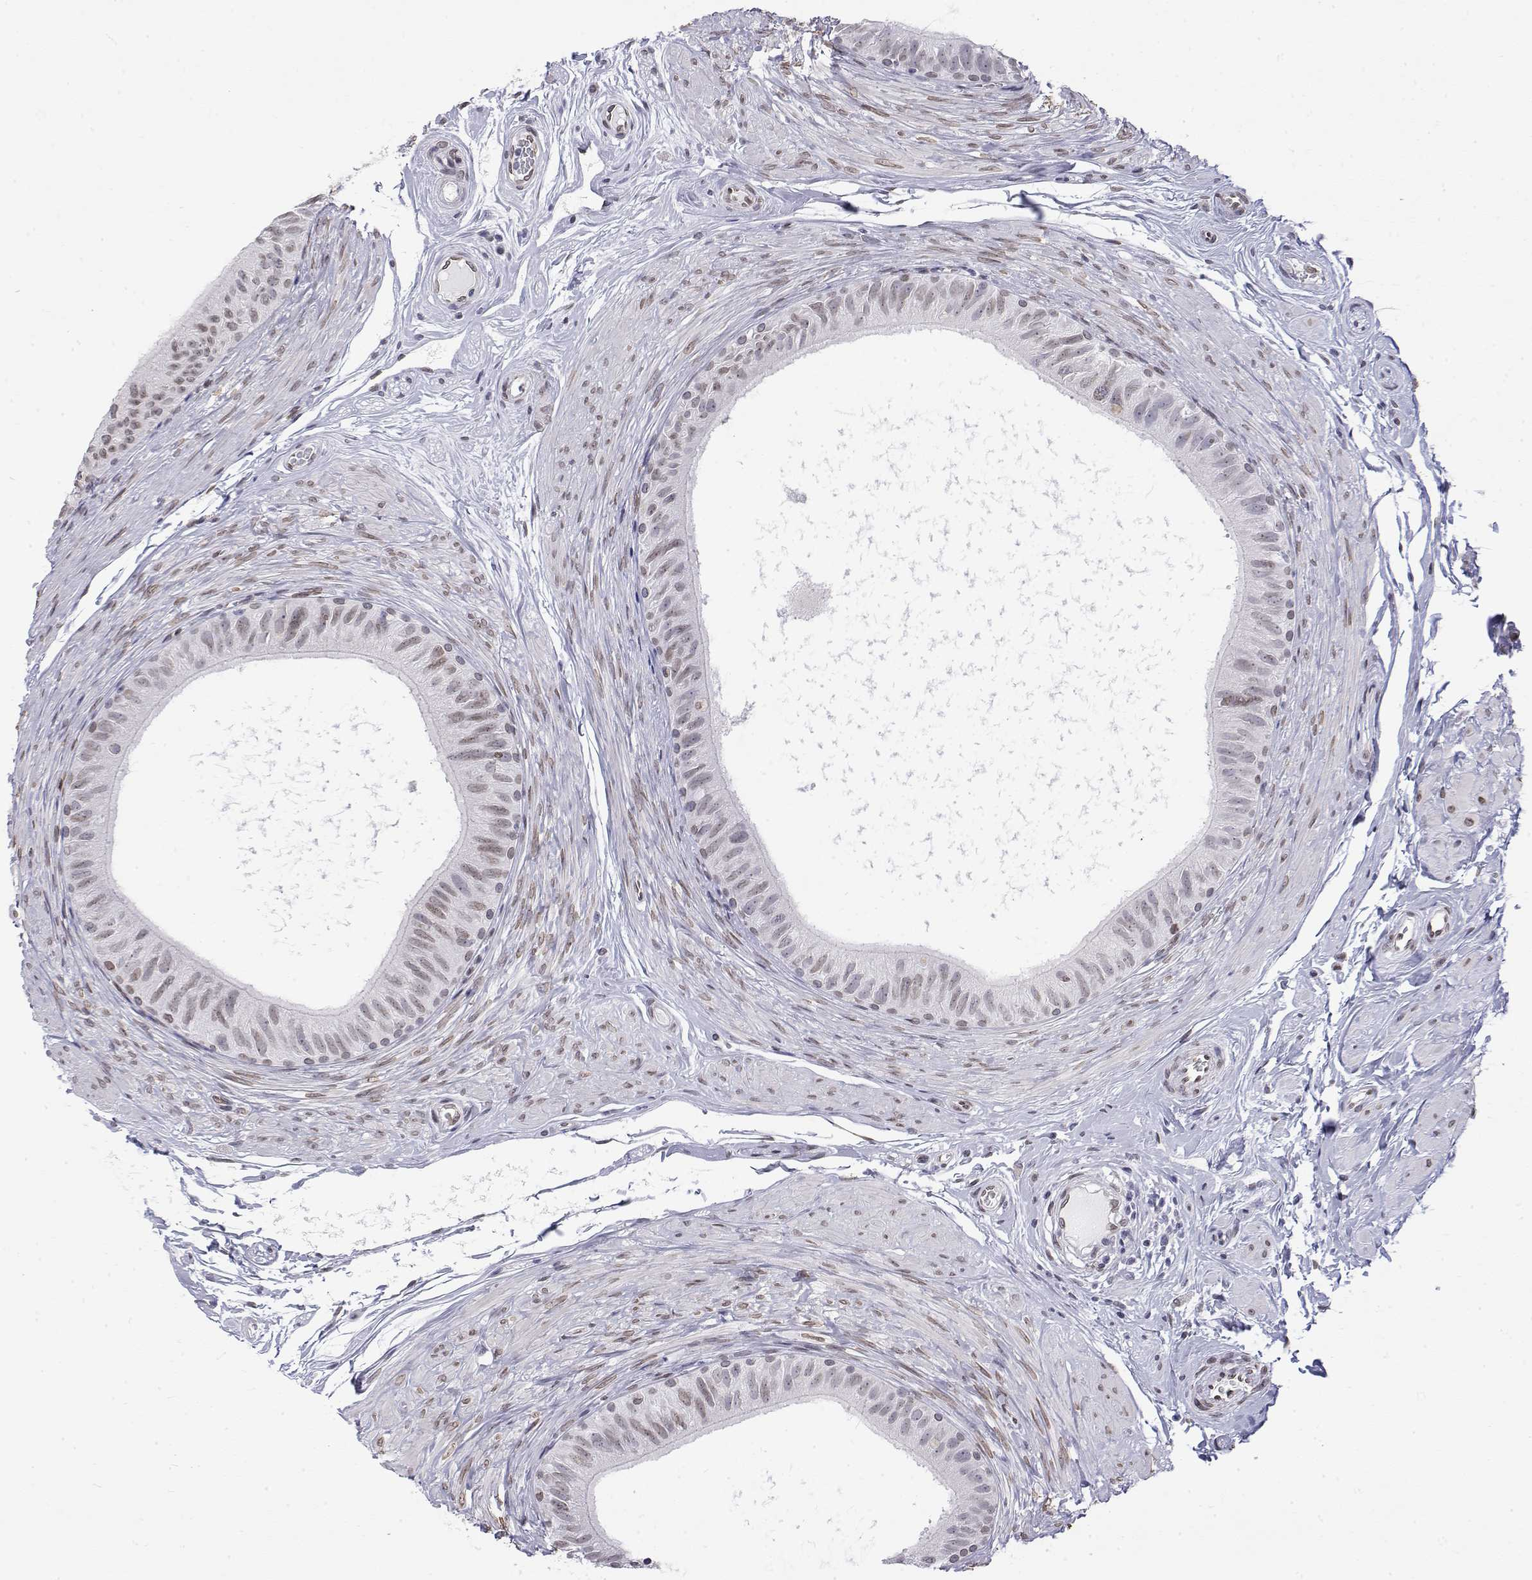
{"staining": {"intensity": "moderate", "quantity": "25%-75%", "location": "nuclear"}, "tissue": "epididymis", "cell_type": "Glandular cells", "image_type": "normal", "snomed": [{"axis": "morphology", "description": "Normal tissue, NOS"}, {"axis": "topography", "description": "Epididymis"}], "caption": "Glandular cells reveal moderate nuclear expression in about 25%-75% of cells in benign epididymis.", "gene": "ZNF532", "patient": {"sex": "male", "age": 36}}